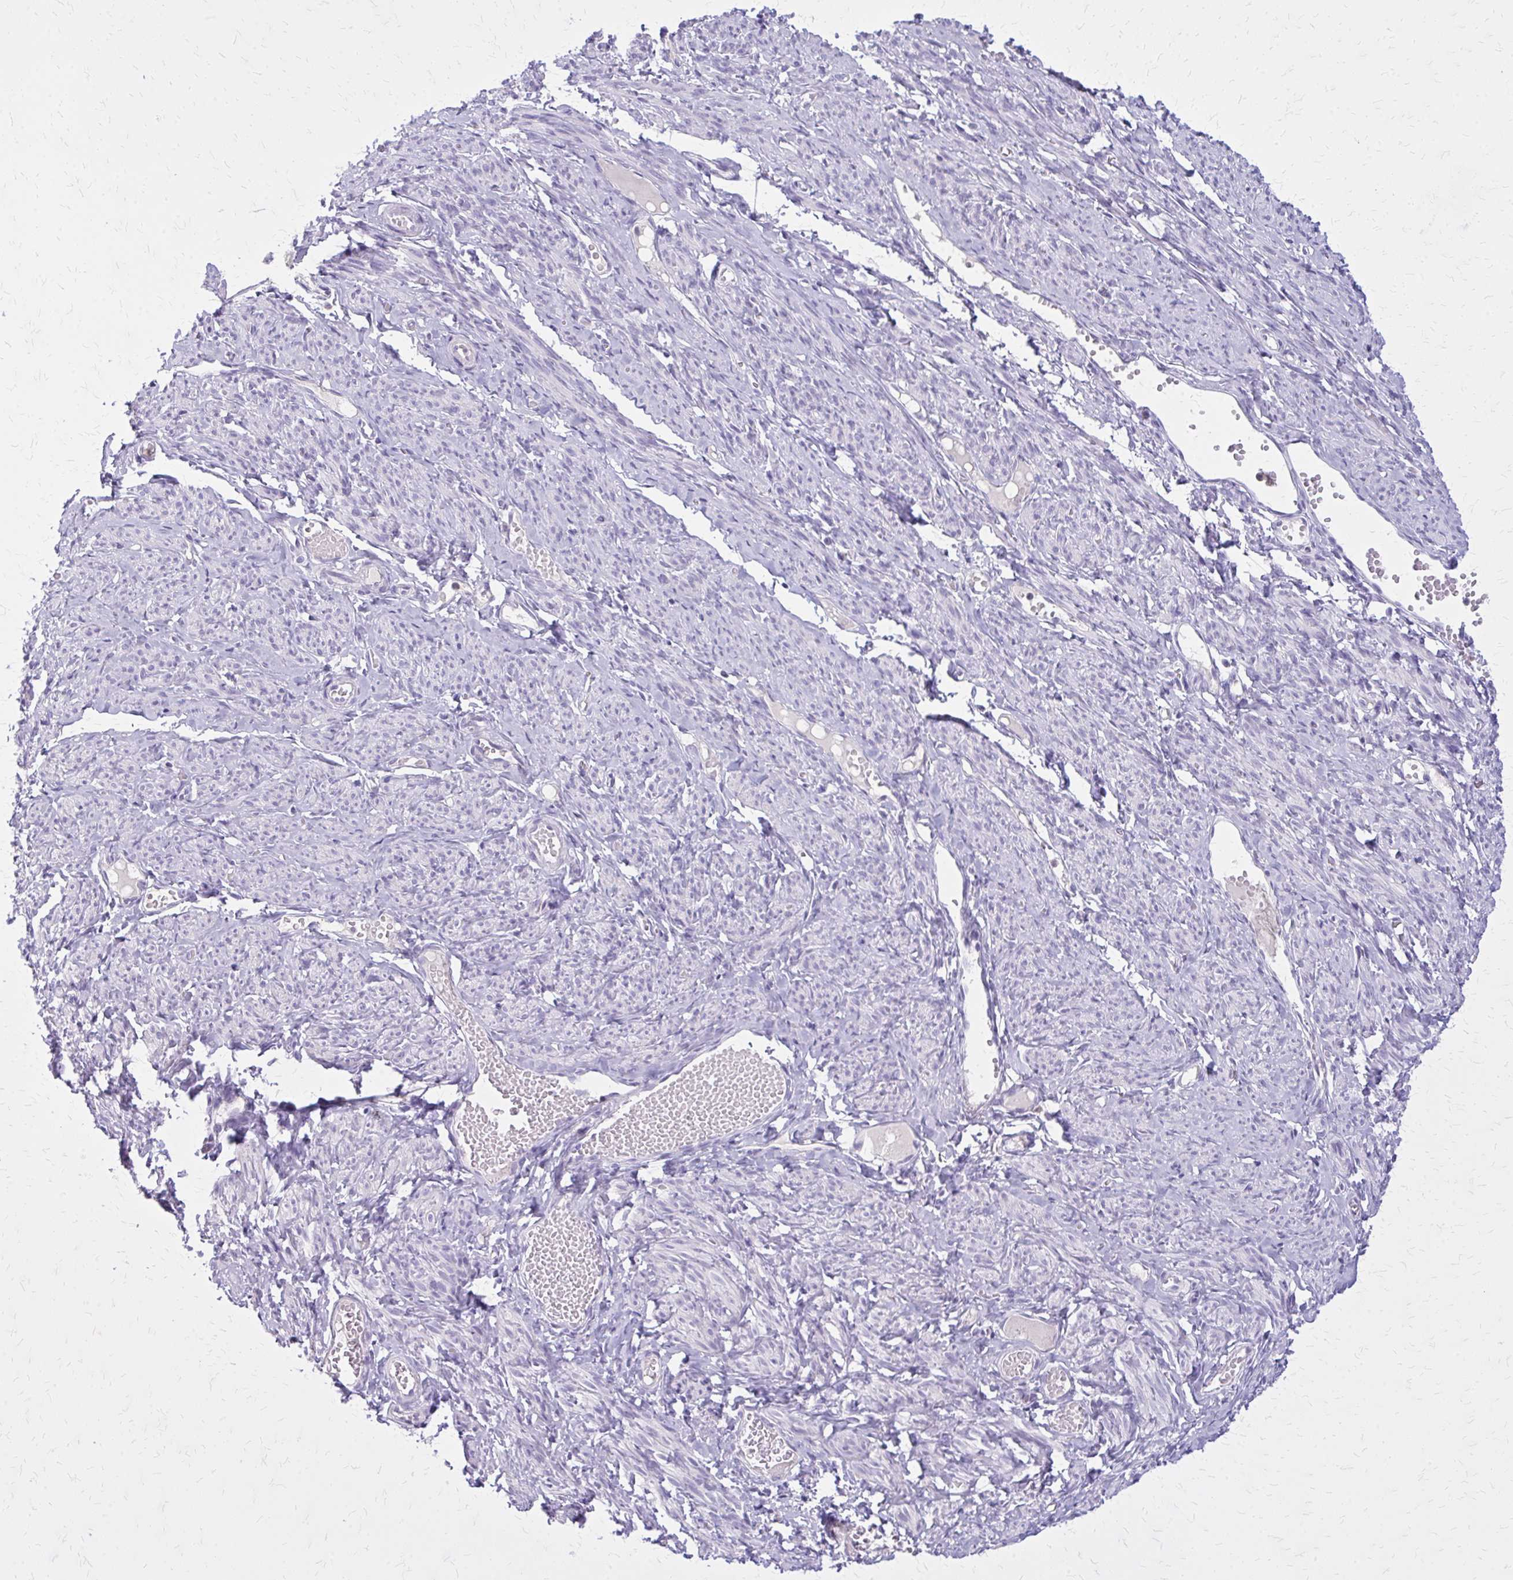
{"staining": {"intensity": "negative", "quantity": "none", "location": "none"}, "tissue": "smooth muscle", "cell_type": "Smooth muscle cells", "image_type": "normal", "snomed": [{"axis": "morphology", "description": "Normal tissue, NOS"}, {"axis": "topography", "description": "Smooth muscle"}], "caption": "DAB (3,3'-diaminobenzidine) immunohistochemical staining of unremarkable human smooth muscle displays no significant staining in smooth muscle cells.", "gene": "GLRX", "patient": {"sex": "female", "age": 65}}